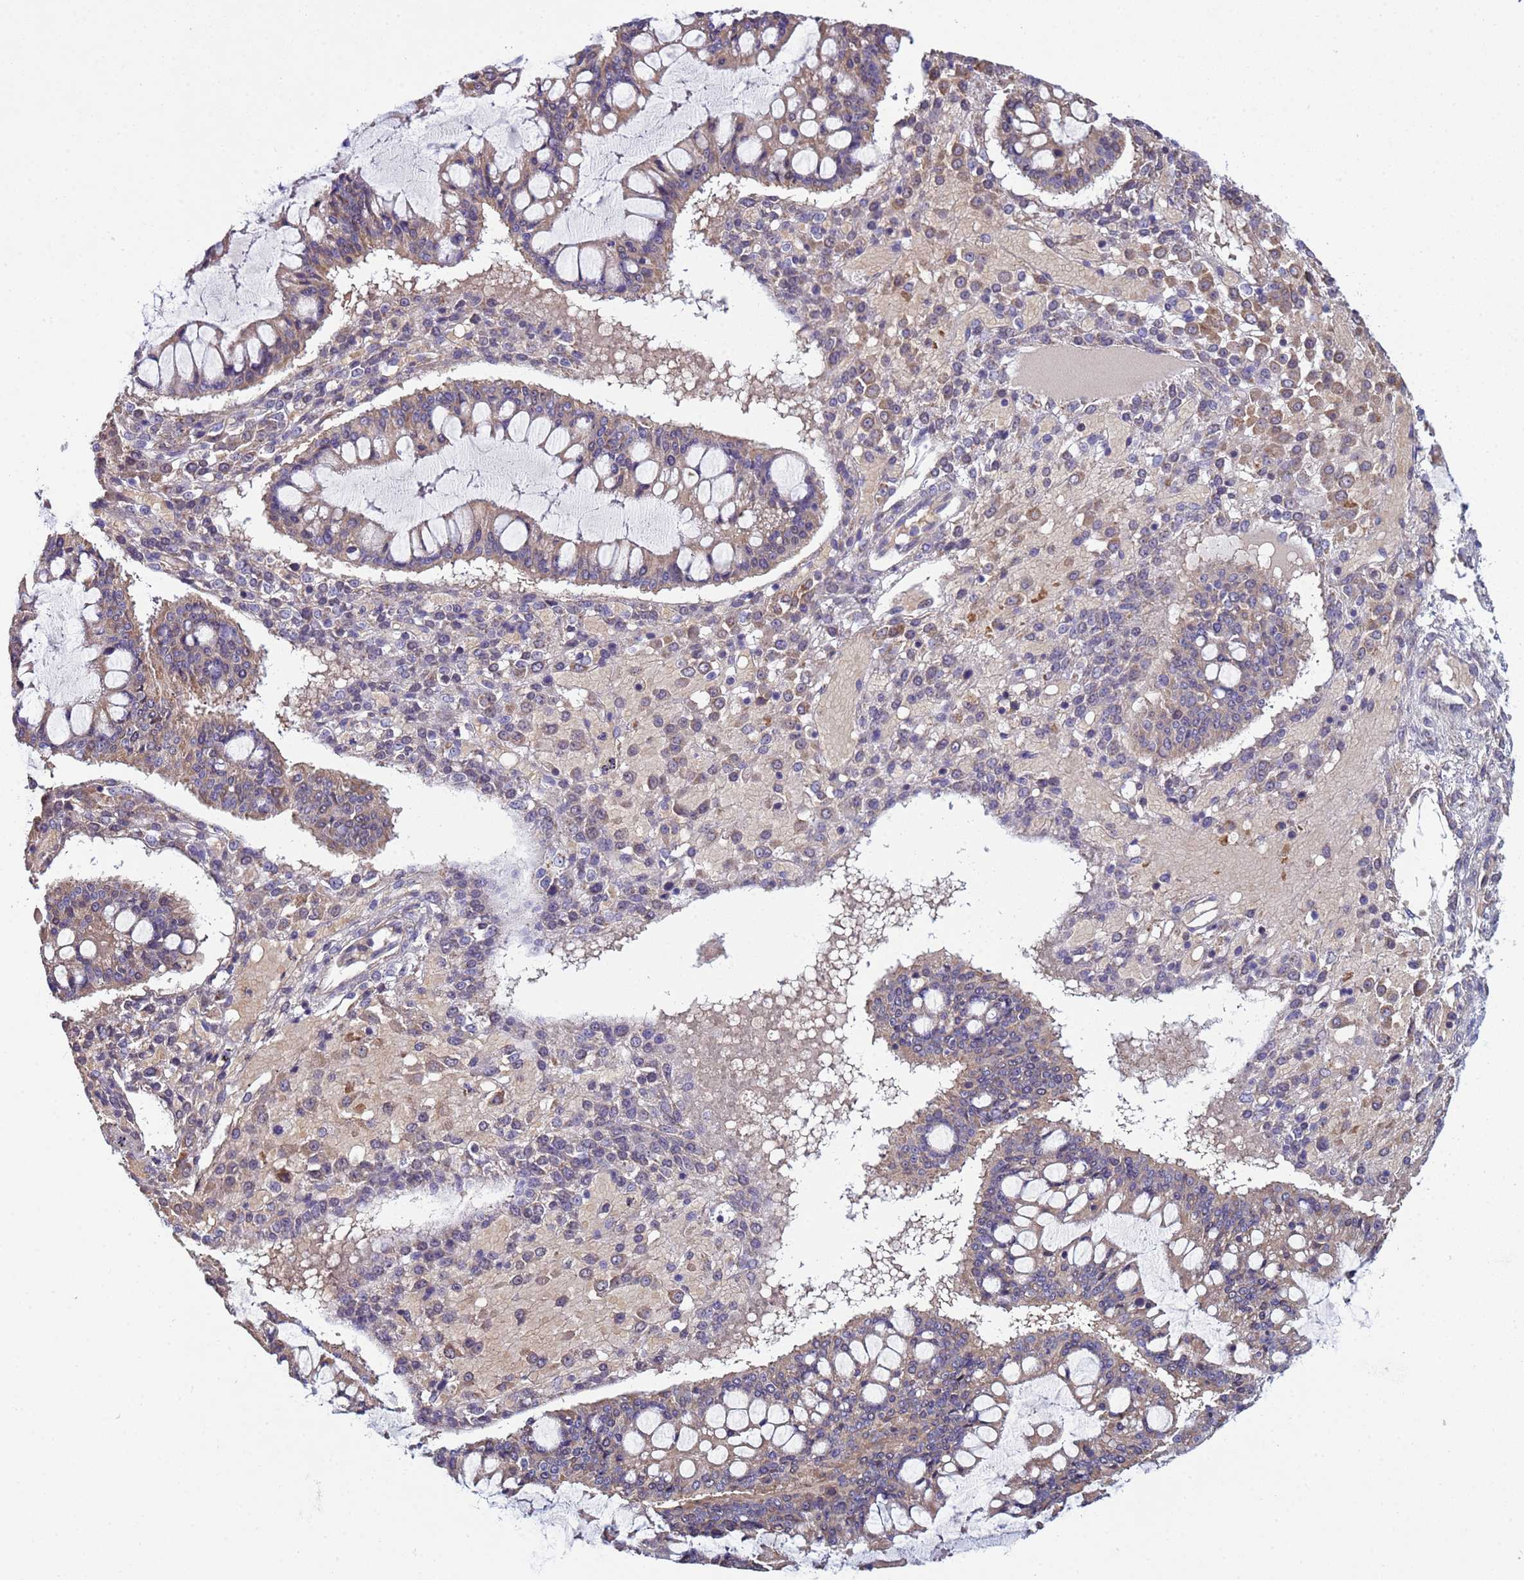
{"staining": {"intensity": "weak", "quantity": "25%-75%", "location": "cytoplasmic/membranous"}, "tissue": "ovarian cancer", "cell_type": "Tumor cells", "image_type": "cancer", "snomed": [{"axis": "morphology", "description": "Cystadenocarcinoma, mucinous, NOS"}, {"axis": "topography", "description": "Ovary"}], "caption": "IHC staining of mucinous cystadenocarcinoma (ovarian), which reveals low levels of weak cytoplasmic/membranous expression in about 25%-75% of tumor cells indicating weak cytoplasmic/membranous protein expression. The staining was performed using DAB (brown) for protein detection and nuclei were counterstained in hematoxylin (blue).", "gene": "CLHC1", "patient": {"sex": "female", "age": 73}}